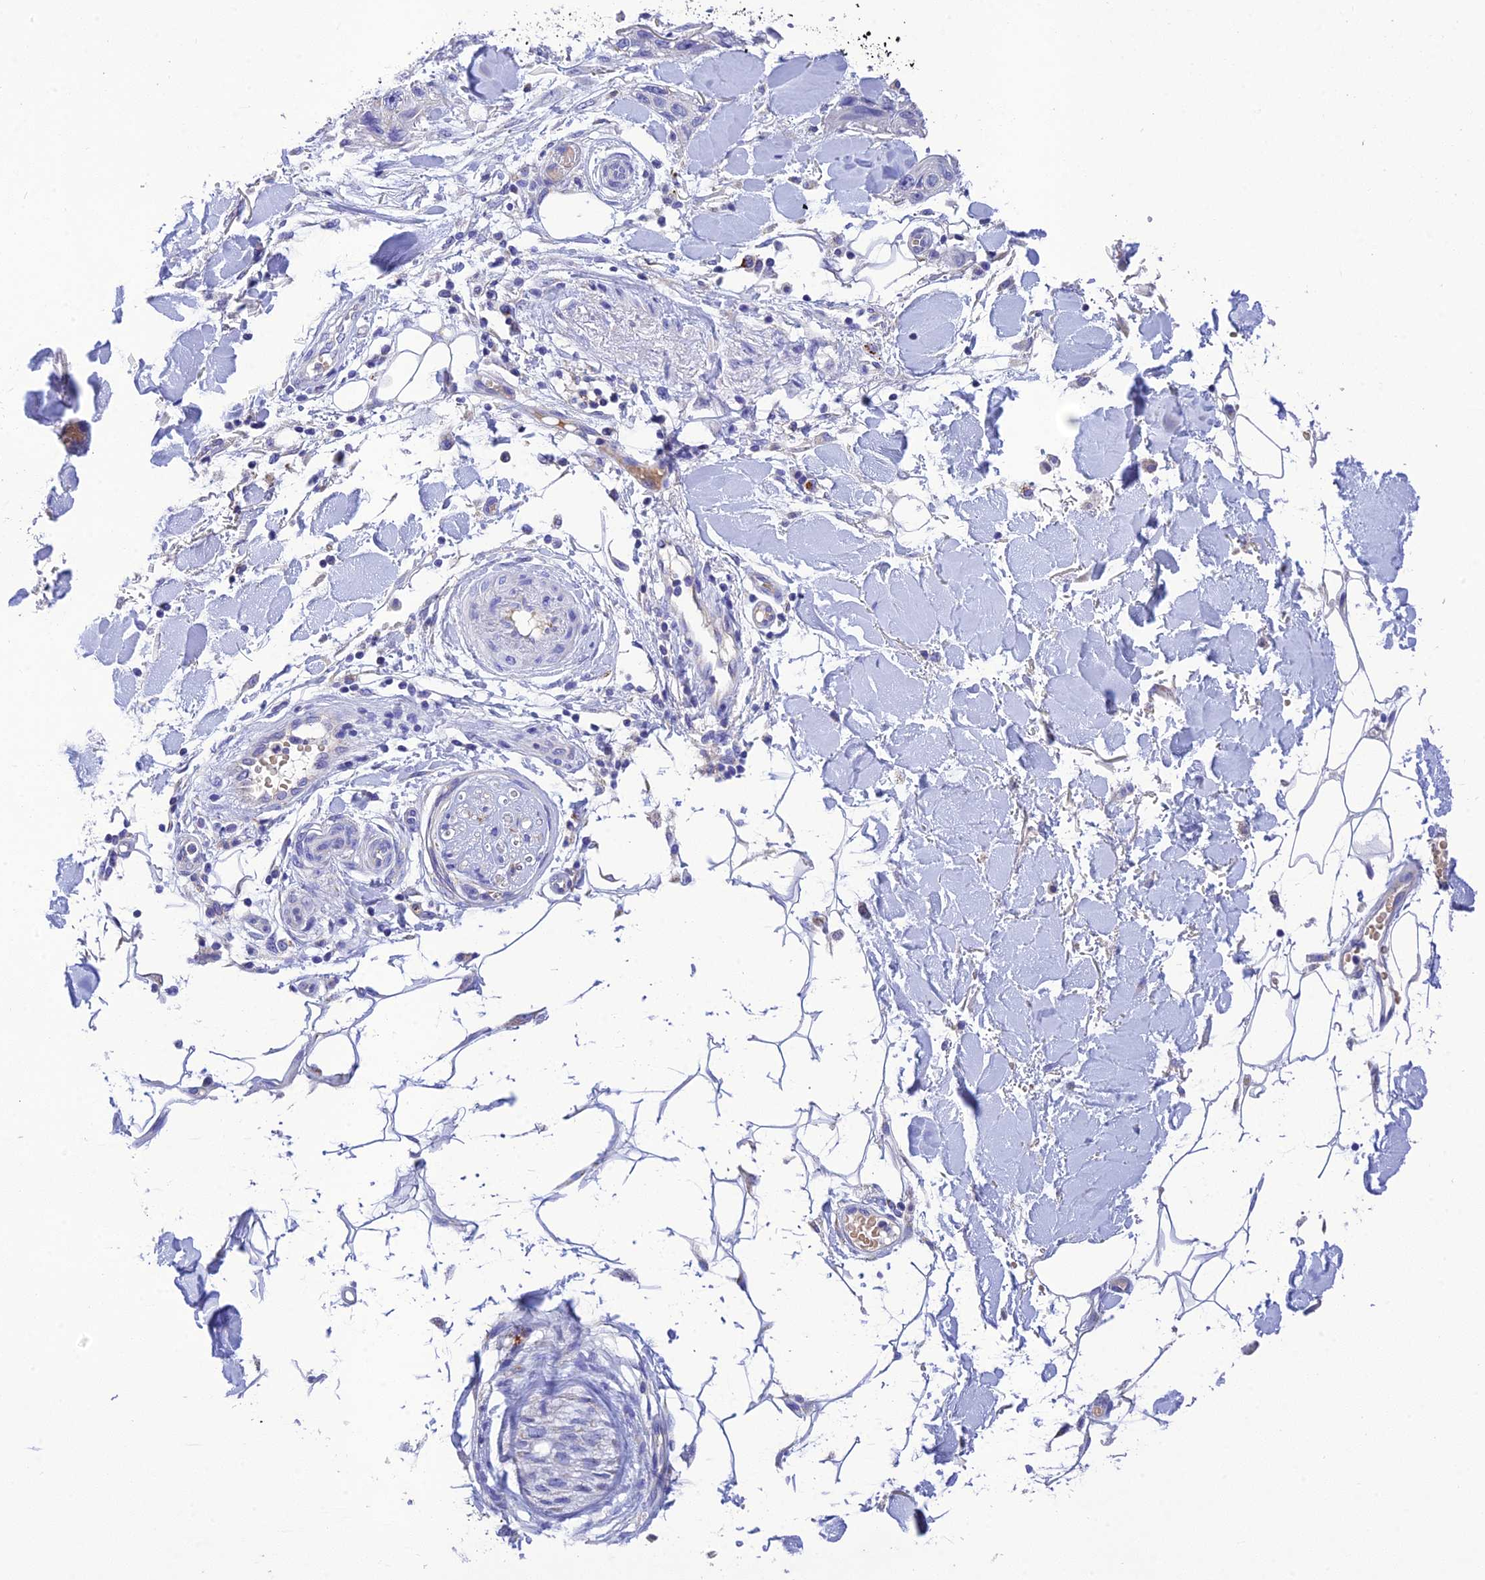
{"staining": {"intensity": "negative", "quantity": "none", "location": "none"}, "tissue": "skin cancer", "cell_type": "Tumor cells", "image_type": "cancer", "snomed": [{"axis": "morphology", "description": "Normal tissue, NOS"}, {"axis": "morphology", "description": "Squamous cell carcinoma, NOS"}, {"axis": "topography", "description": "Skin"}], "caption": "Immunohistochemistry image of neoplastic tissue: skin squamous cell carcinoma stained with DAB (3,3'-diaminobenzidine) displays no significant protein expression in tumor cells.", "gene": "MS4A5", "patient": {"sex": "male", "age": 72}}